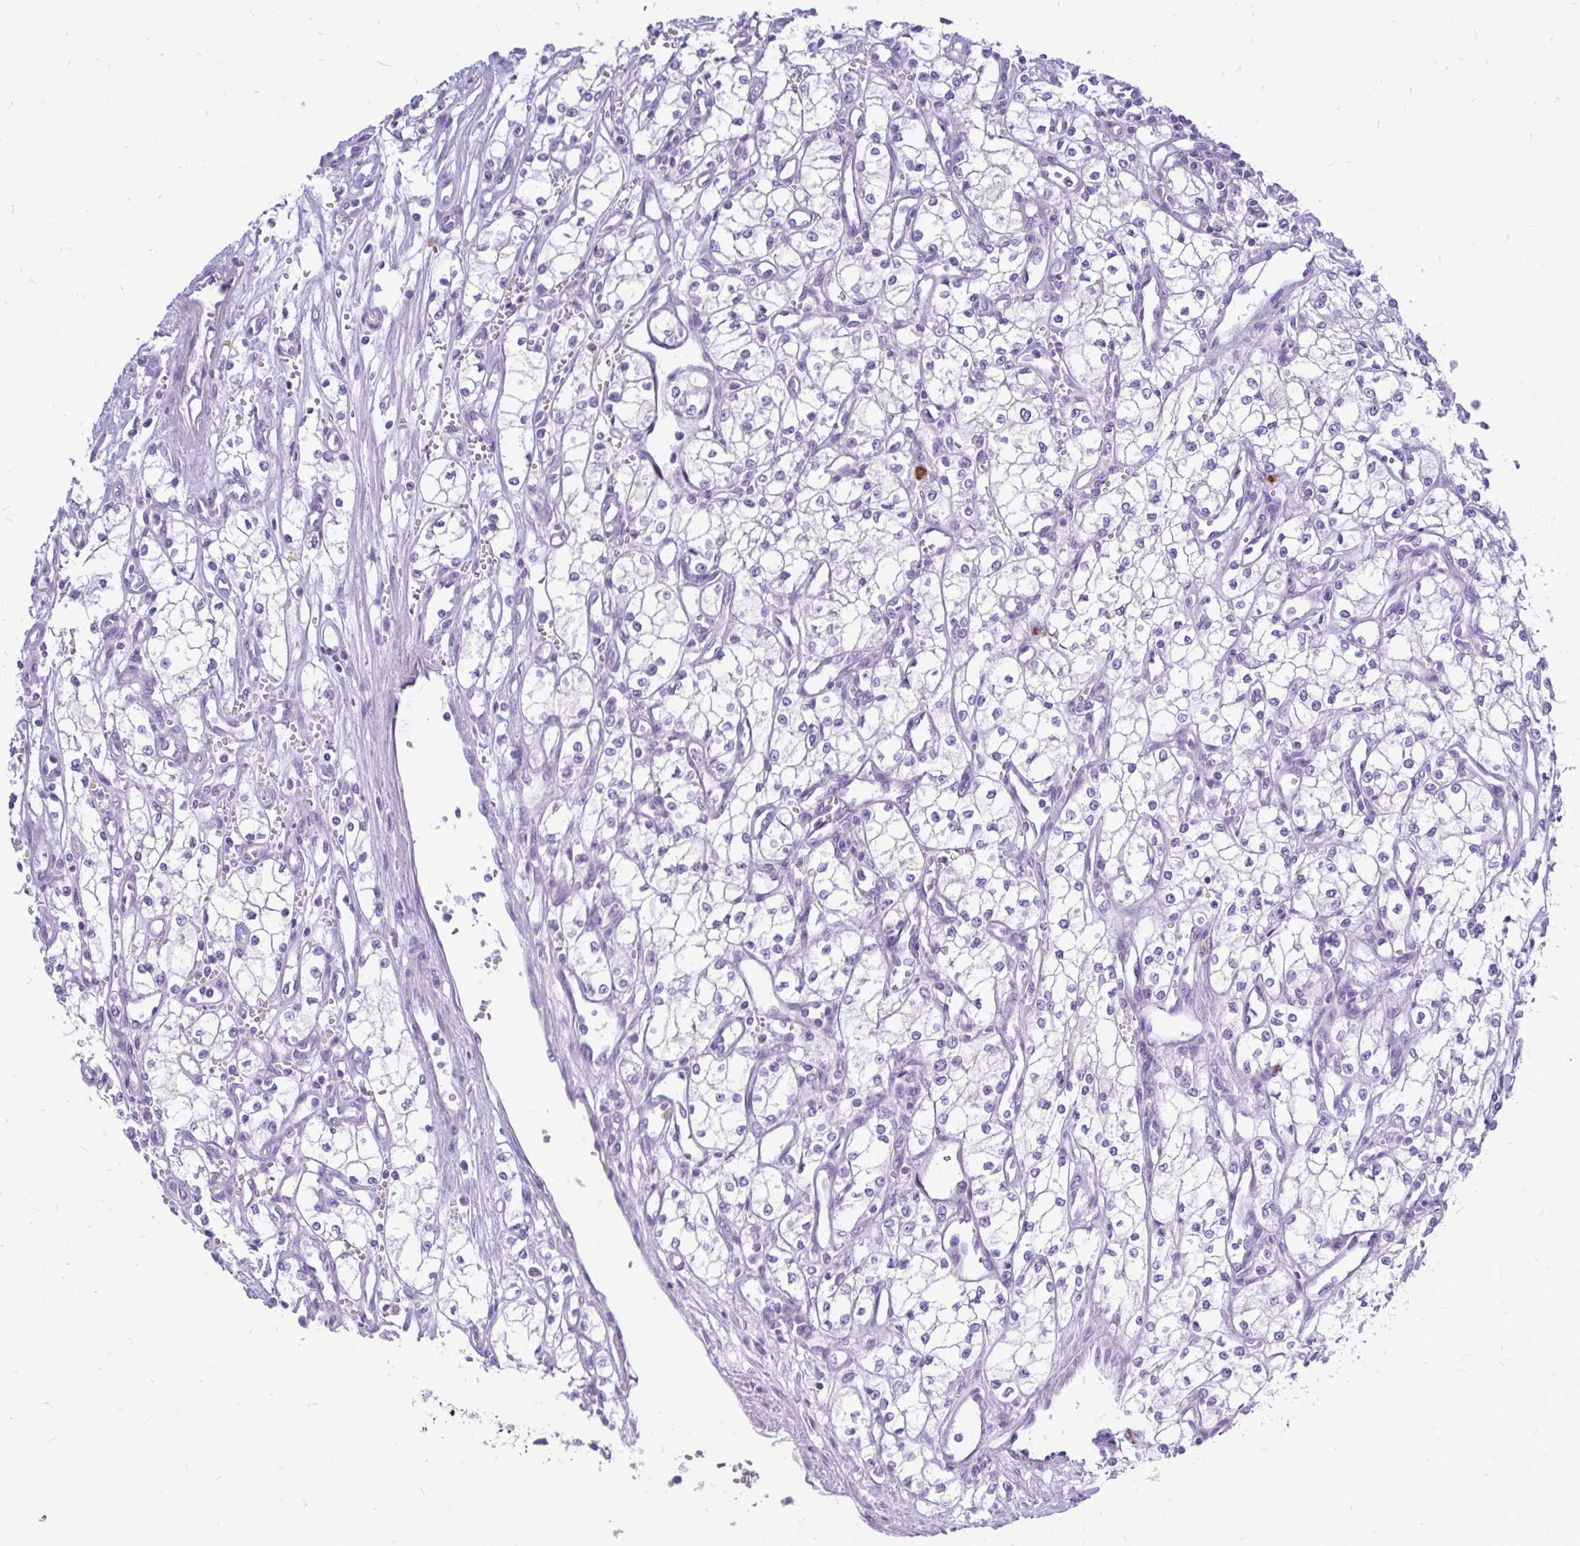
{"staining": {"intensity": "negative", "quantity": "none", "location": "none"}, "tissue": "renal cancer", "cell_type": "Tumor cells", "image_type": "cancer", "snomed": [{"axis": "morphology", "description": "Adenocarcinoma, NOS"}, {"axis": "topography", "description": "Kidney"}], "caption": "Image shows no protein expression in tumor cells of renal cancer (adenocarcinoma) tissue.", "gene": "MAP1LC3A", "patient": {"sex": "male", "age": 59}}